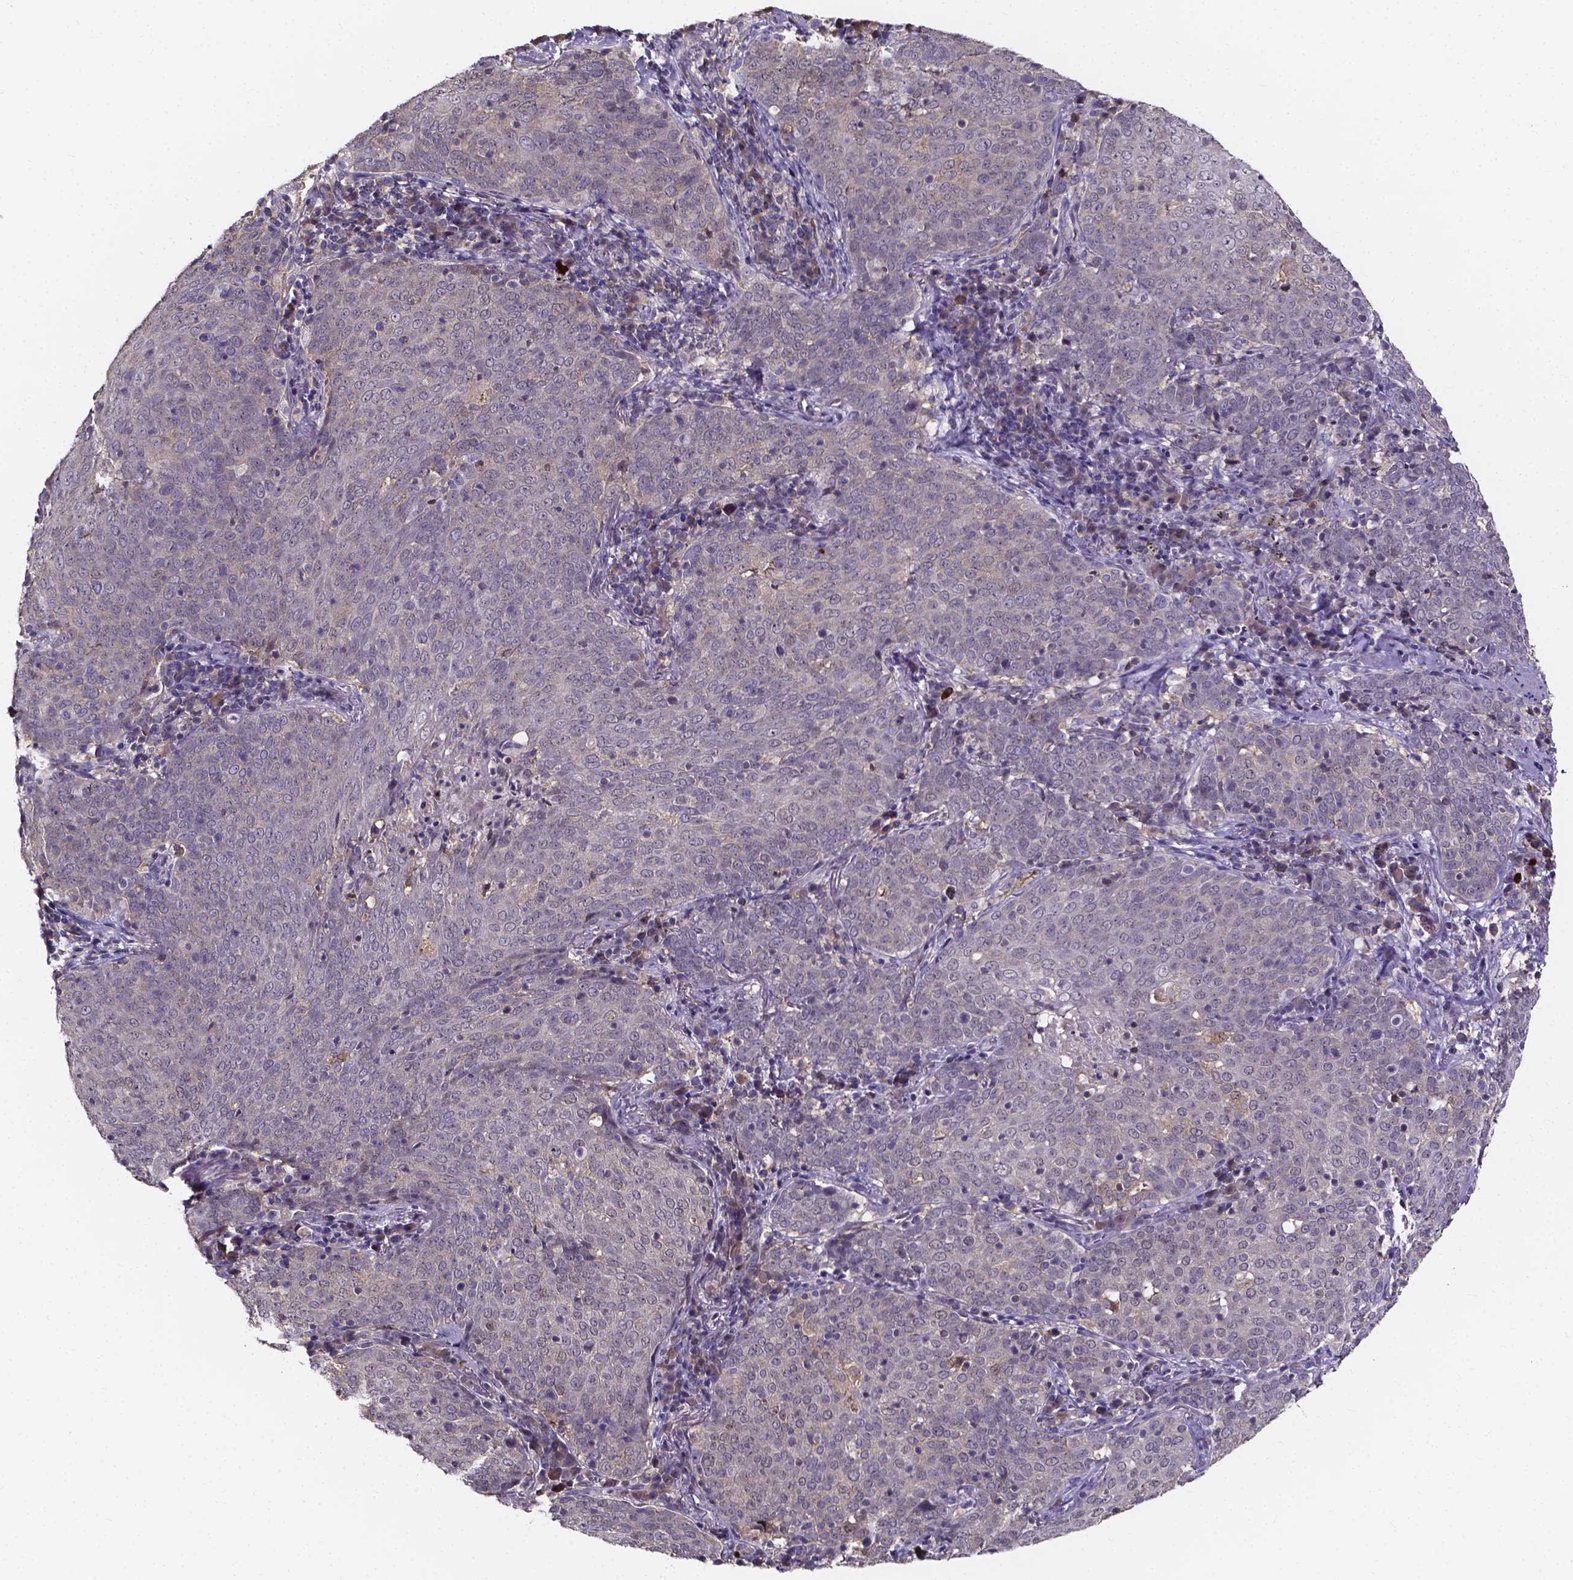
{"staining": {"intensity": "negative", "quantity": "none", "location": "none"}, "tissue": "lung cancer", "cell_type": "Tumor cells", "image_type": "cancer", "snomed": [{"axis": "morphology", "description": "Squamous cell carcinoma, NOS"}, {"axis": "topography", "description": "Lung"}], "caption": "Tumor cells are negative for brown protein staining in lung squamous cell carcinoma.", "gene": "SPOCD1", "patient": {"sex": "male", "age": 82}}